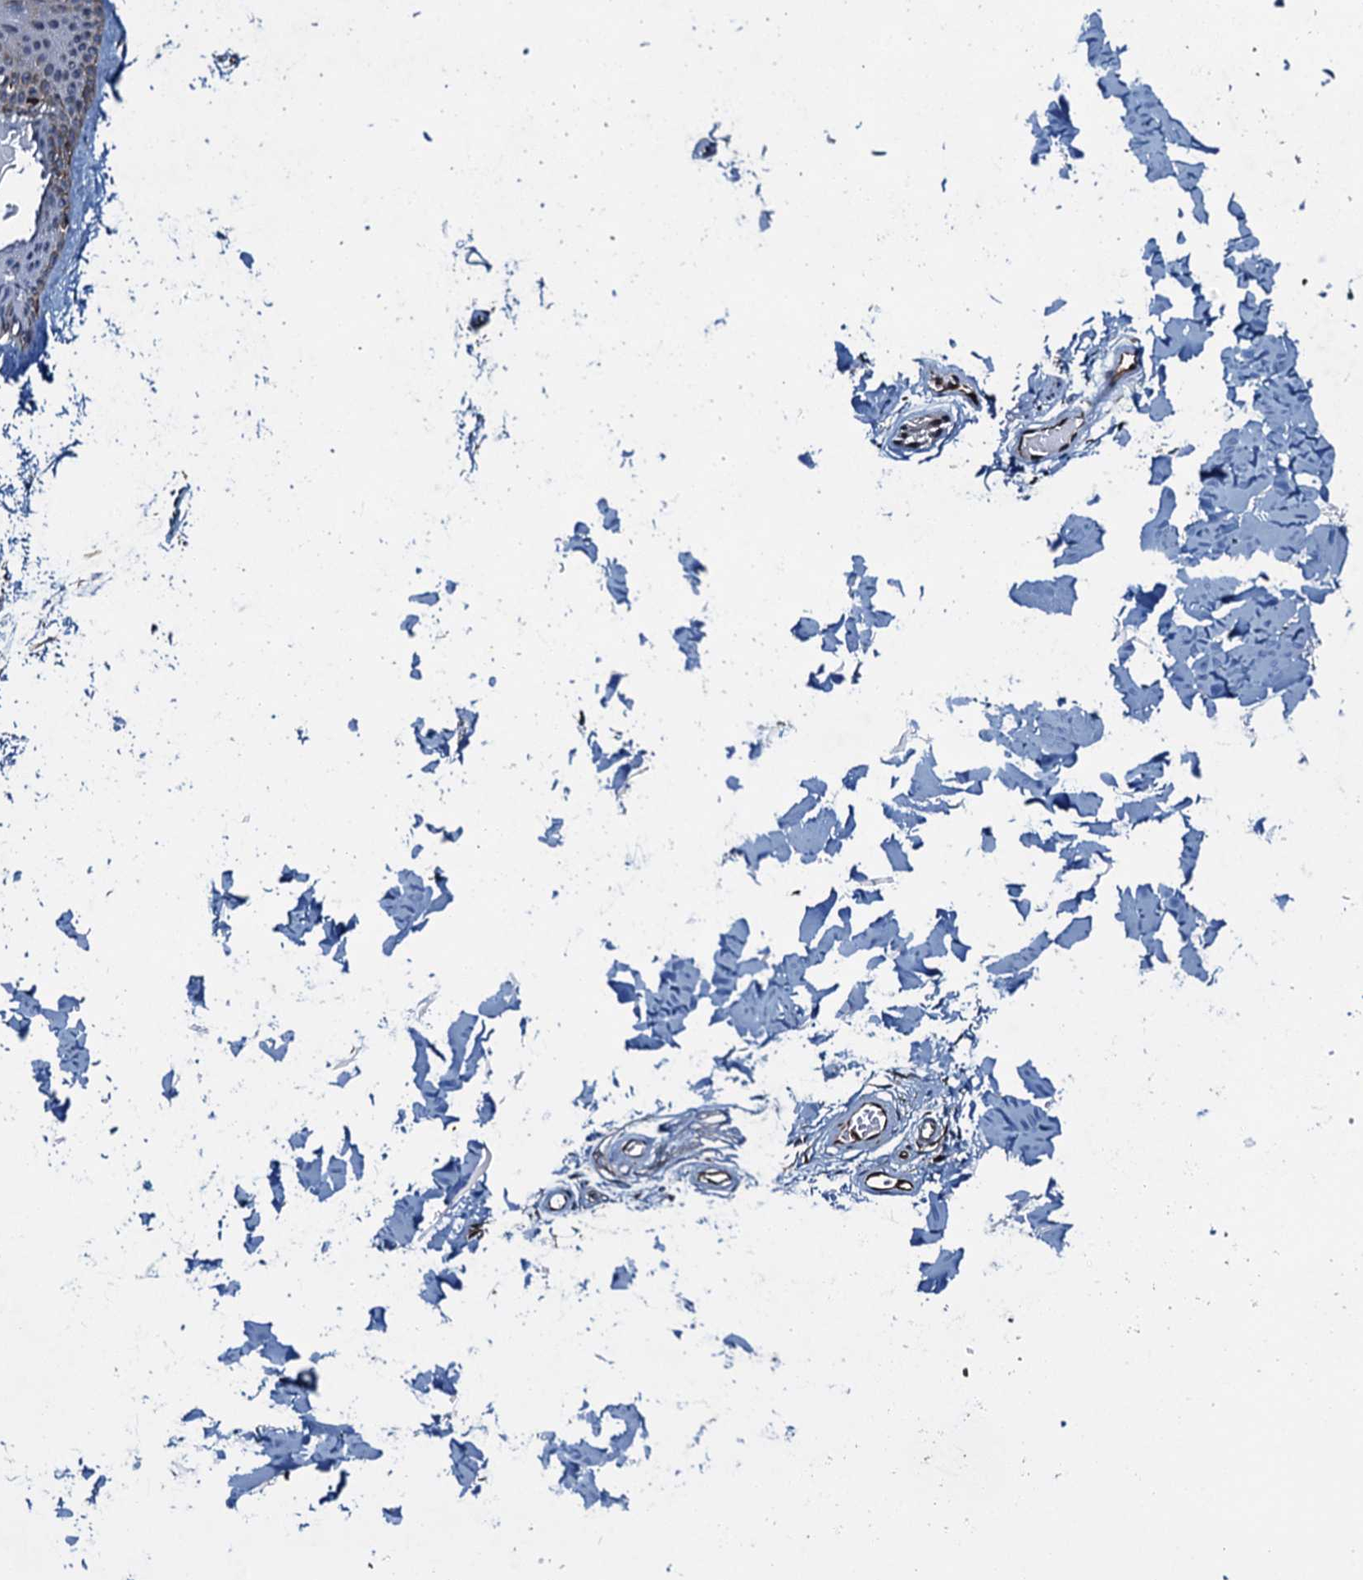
{"staining": {"intensity": "negative", "quantity": "none", "location": "none"}, "tissue": "skin", "cell_type": "Fibroblasts", "image_type": "normal", "snomed": [{"axis": "morphology", "description": "Normal tissue, NOS"}, {"axis": "topography", "description": "Skin"}], "caption": "Skin stained for a protein using immunohistochemistry (IHC) demonstrates no staining fibroblasts.", "gene": "WHAMM", "patient": {"sex": "male", "age": 36}}